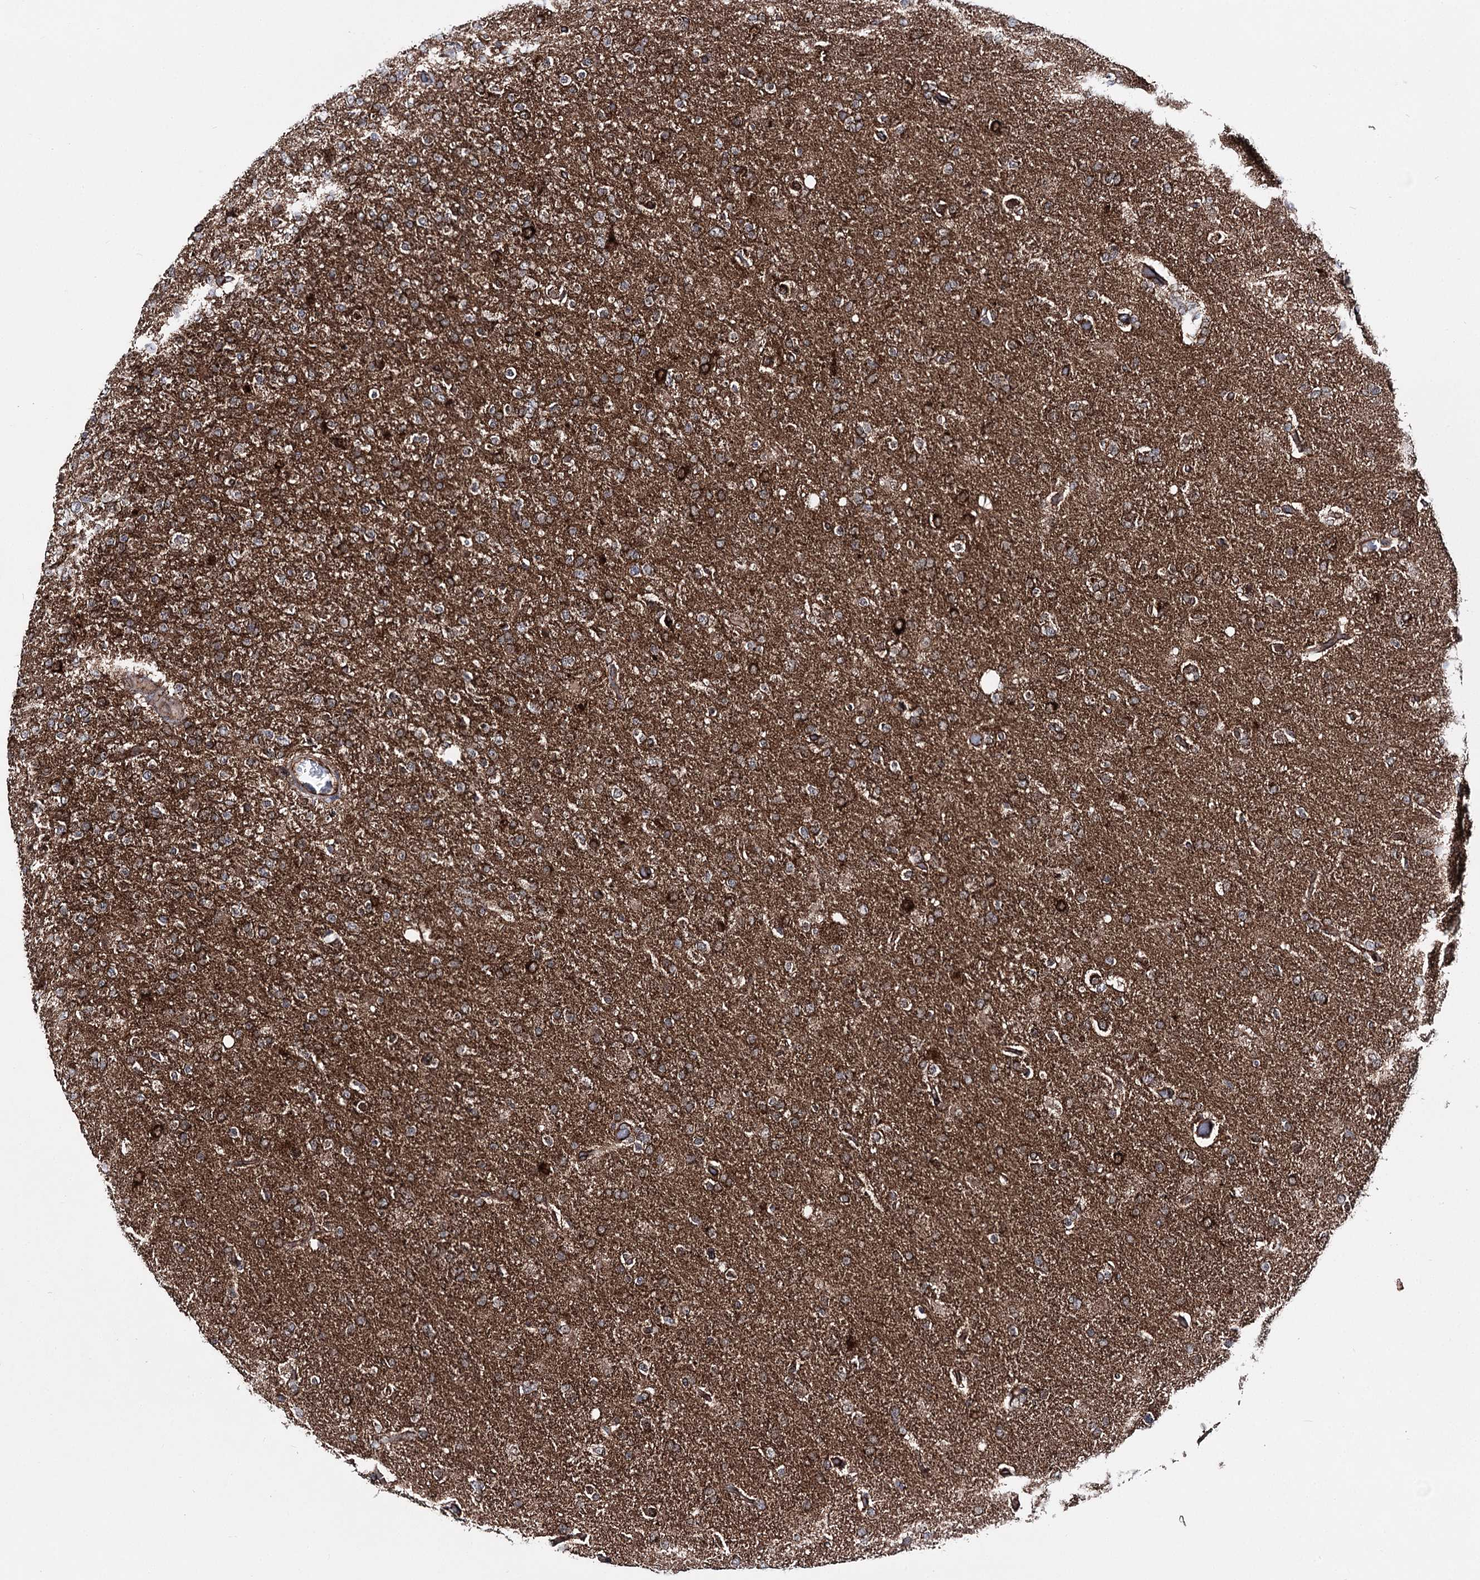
{"staining": {"intensity": "moderate", "quantity": "25%-75%", "location": "cytoplasmic/membranous"}, "tissue": "glioma", "cell_type": "Tumor cells", "image_type": "cancer", "snomed": [{"axis": "morphology", "description": "Glioma, malignant, High grade"}, {"axis": "topography", "description": "Brain"}], "caption": "High-grade glioma (malignant) stained for a protein demonstrates moderate cytoplasmic/membranous positivity in tumor cells.", "gene": "FGFR1OP2", "patient": {"sex": "female", "age": 74}}